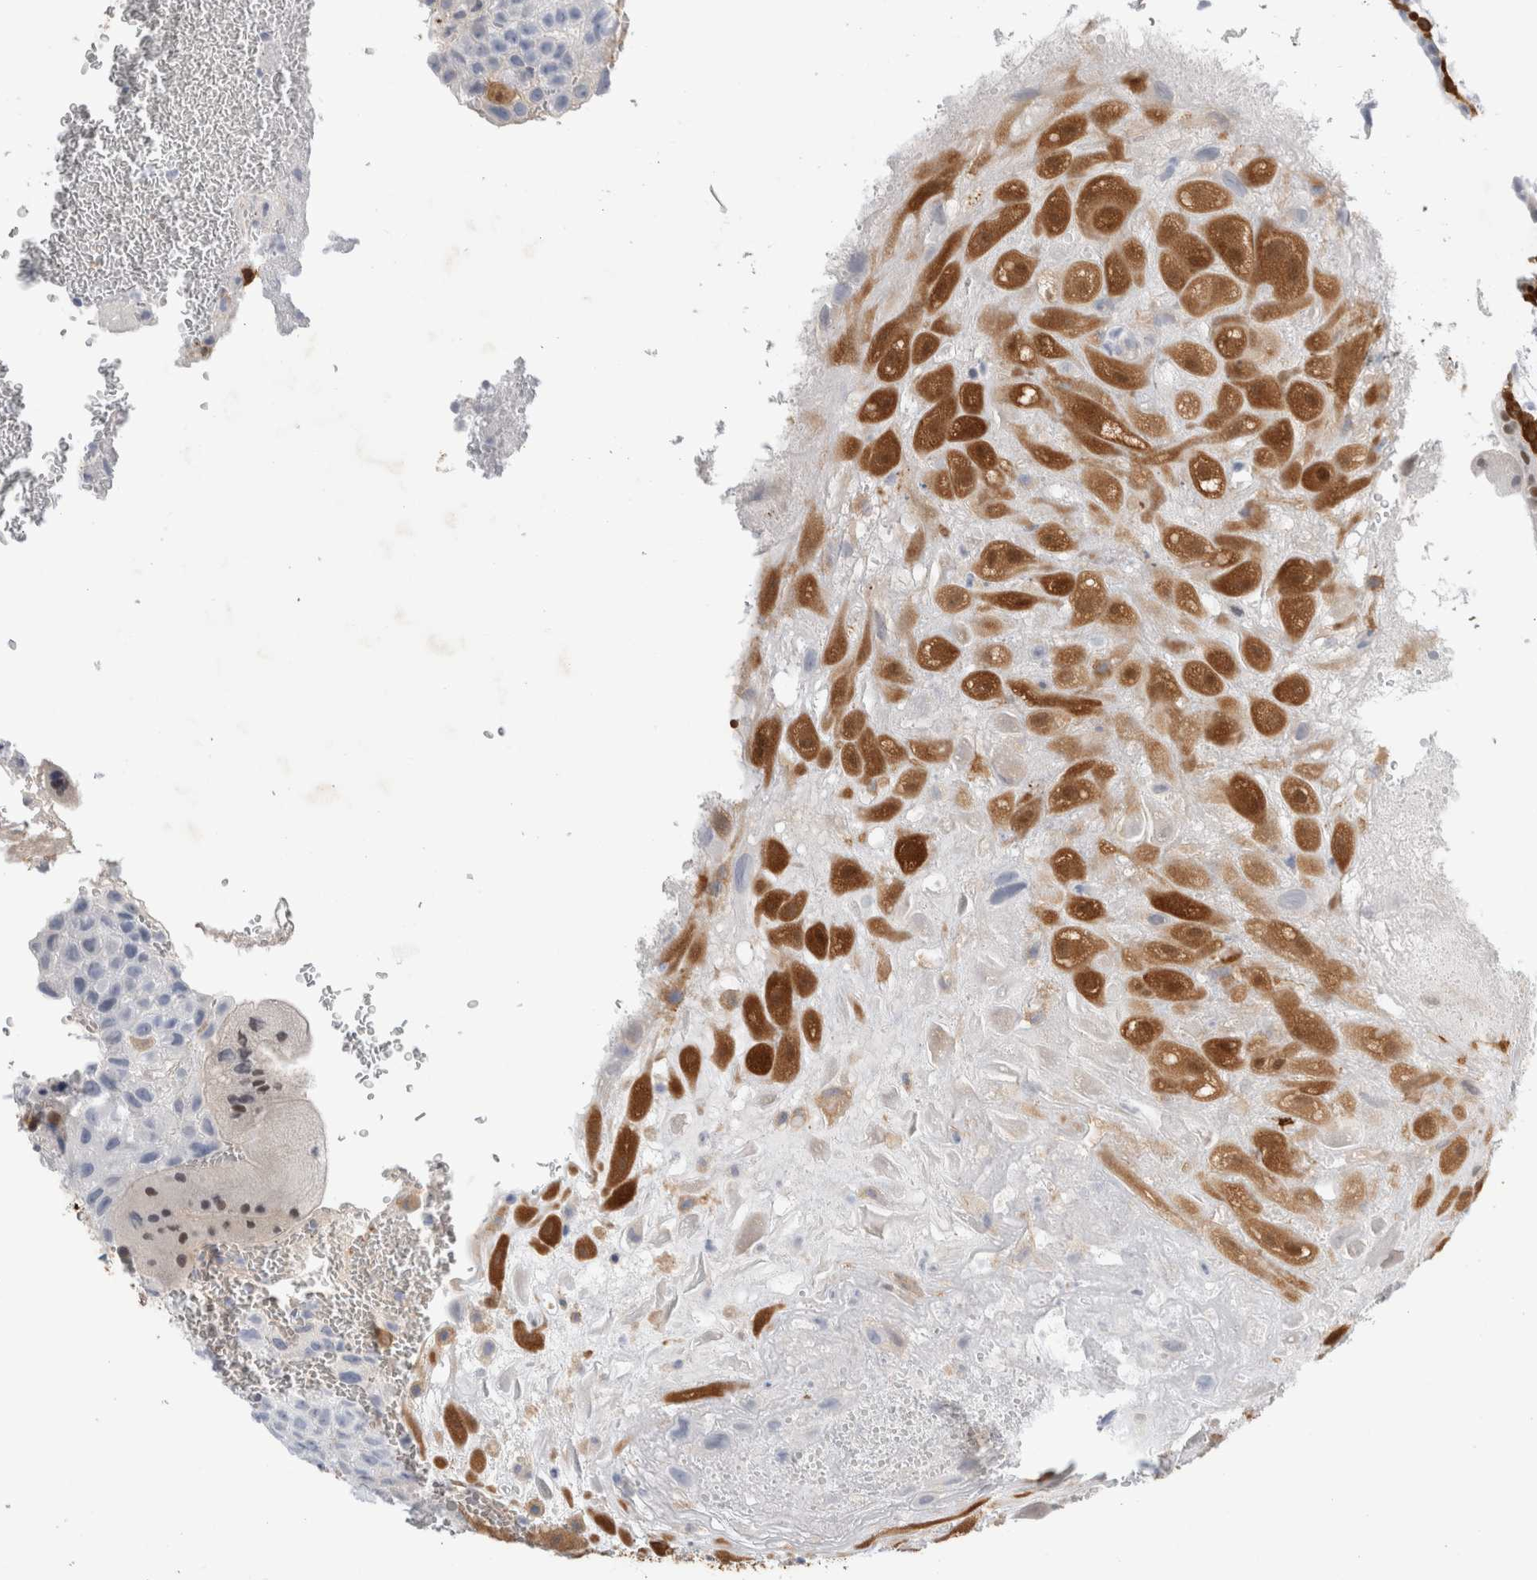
{"staining": {"intensity": "strong", "quantity": ">75%", "location": "cytoplasmic/membranous,nuclear"}, "tissue": "placenta", "cell_type": "Decidual cells", "image_type": "normal", "snomed": [{"axis": "morphology", "description": "Normal tissue, NOS"}, {"axis": "topography", "description": "Placenta"}], "caption": "Normal placenta was stained to show a protein in brown. There is high levels of strong cytoplasmic/membranous,nuclear staining in approximately >75% of decidual cells.", "gene": "NAPEPLD", "patient": {"sex": "female", "age": 35}}